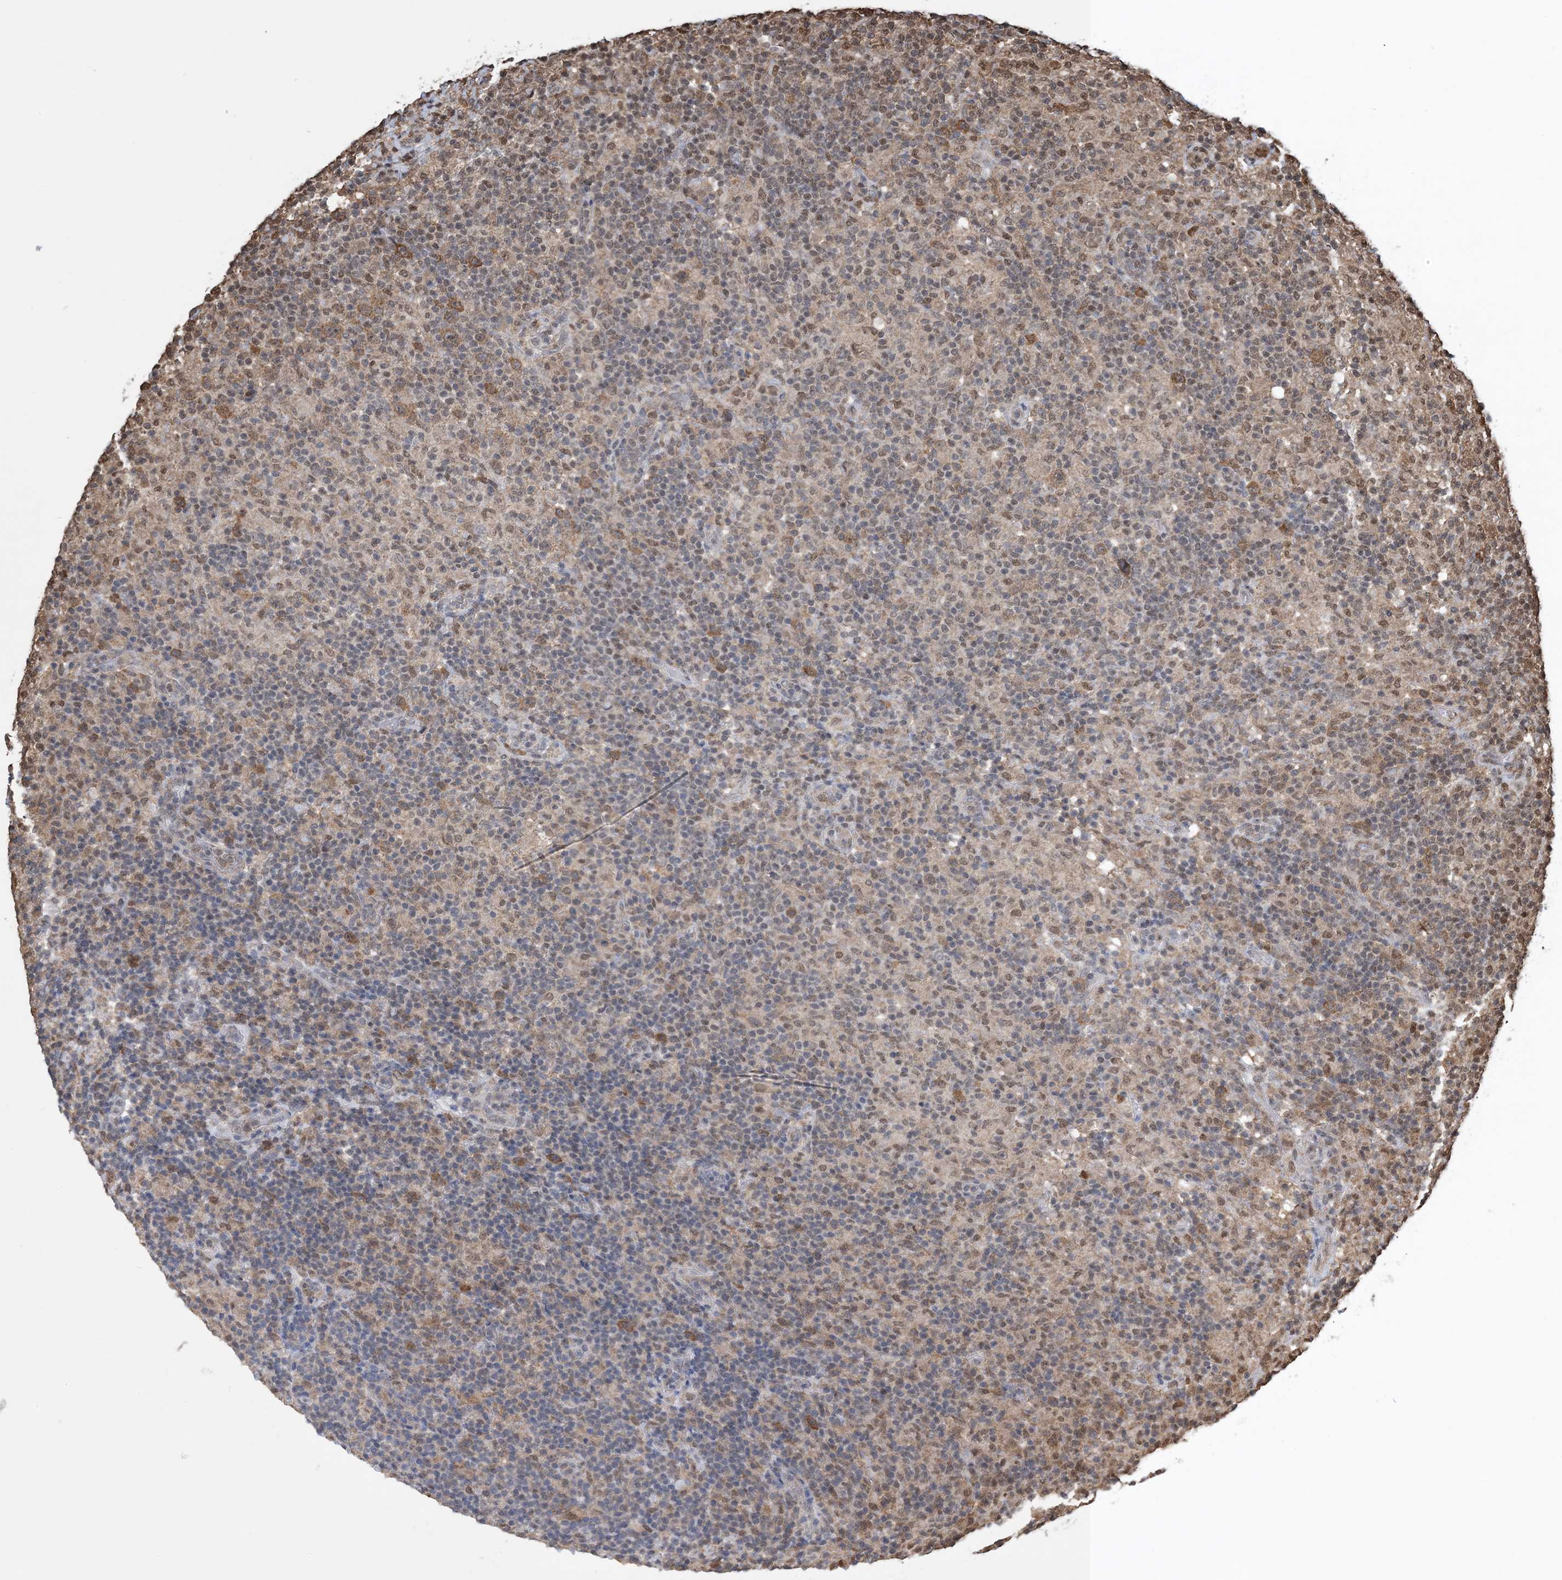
{"staining": {"intensity": "moderate", "quantity": ">75%", "location": "cytoplasmic/membranous,nuclear"}, "tissue": "lymphoma", "cell_type": "Tumor cells", "image_type": "cancer", "snomed": [{"axis": "morphology", "description": "Hodgkin's disease, NOS"}, {"axis": "topography", "description": "Lymph node"}], "caption": "Immunohistochemistry micrograph of lymphoma stained for a protein (brown), which shows medium levels of moderate cytoplasmic/membranous and nuclear expression in about >75% of tumor cells.", "gene": "HSPA1A", "patient": {"sex": "male", "age": 70}}